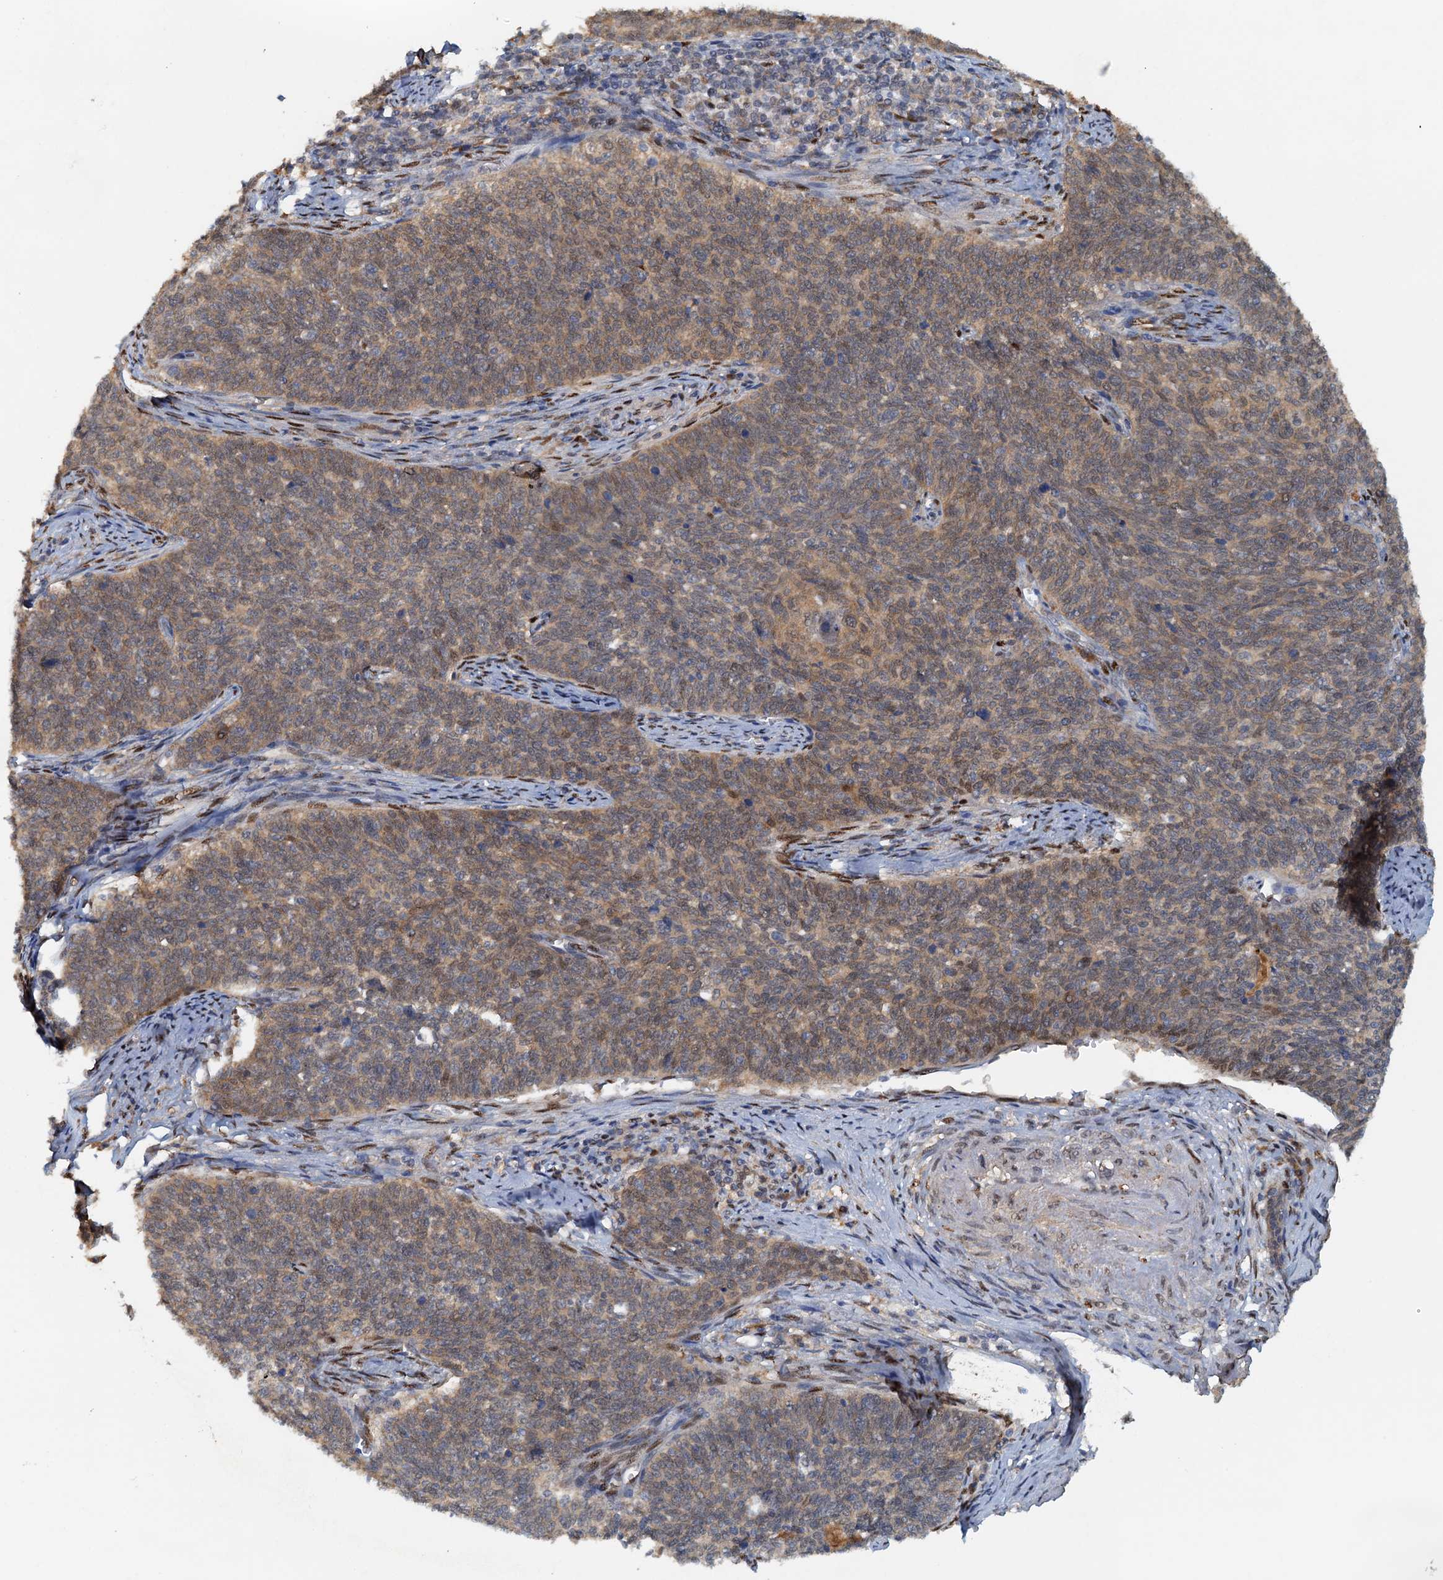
{"staining": {"intensity": "weak", "quantity": ">75%", "location": "cytoplasmic/membranous,nuclear"}, "tissue": "cervical cancer", "cell_type": "Tumor cells", "image_type": "cancer", "snomed": [{"axis": "morphology", "description": "Squamous cell carcinoma, NOS"}, {"axis": "topography", "description": "Cervix"}], "caption": "A photomicrograph of squamous cell carcinoma (cervical) stained for a protein shows weak cytoplasmic/membranous and nuclear brown staining in tumor cells.", "gene": "UBL7", "patient": {"sex": "female", "age": 39}}